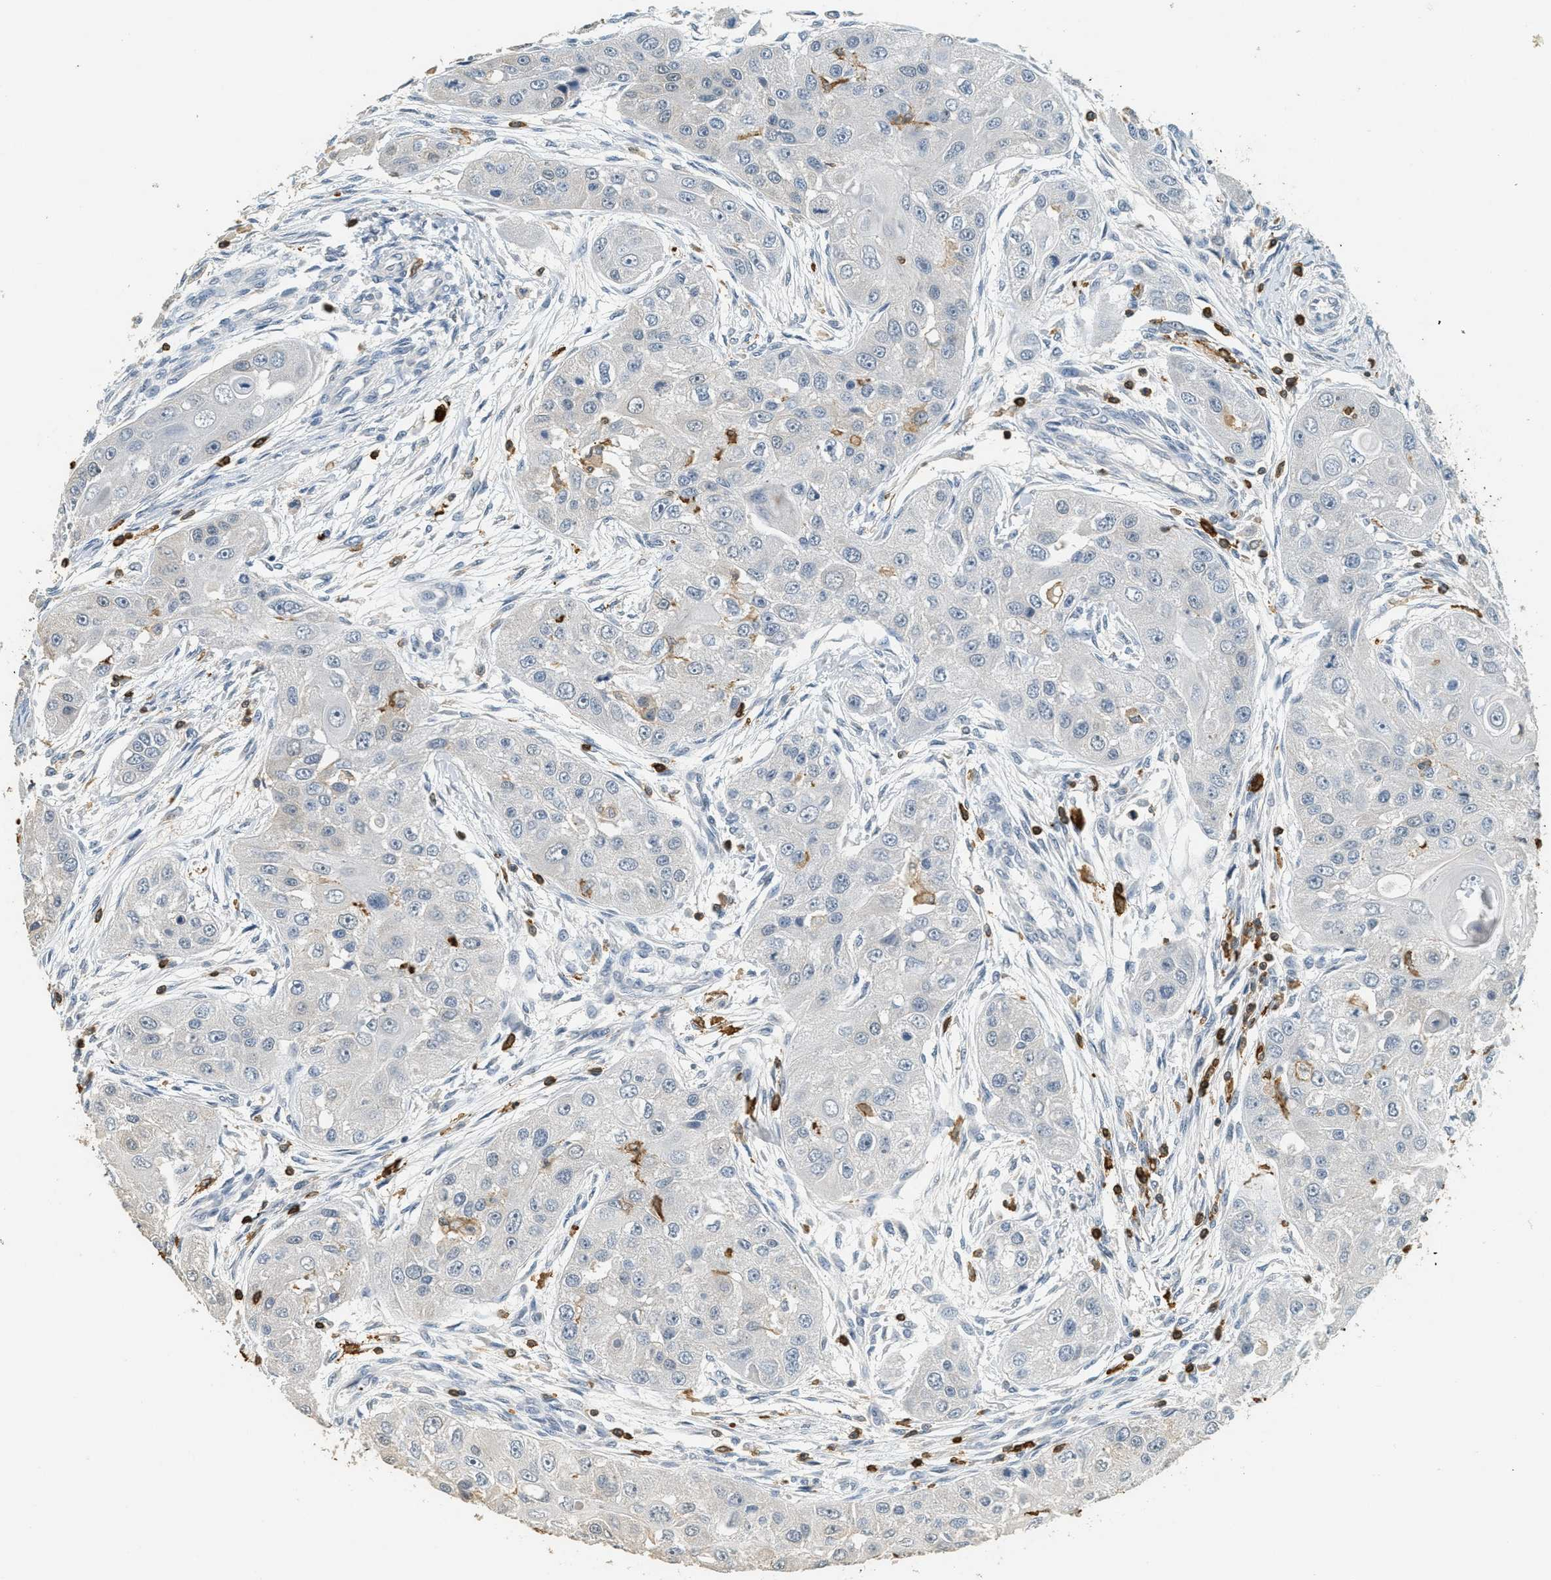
{"staining": {"intensity": "negative", "quantity": "none", "location": "none"}, "tissue": "head and neck cancer", "cell_type": "Tumor cells", "image_type": "cancer", "snomed": [{"axis": "morphology", "description": "Normal tissue, NOS"}, {"axis": "morphology", "description": "Squamous cell carcinoma, NOS"}, {"axis": "topography", "description": "Skeletal muscle"}, {"axis": "topography", "description": "Head-Neck"}], "caption": "Protein analysis of head and neck squamous cell carcinoma displays no significant staining in tumor cells.", "gene": "LSP1", "patient": {"sex": "male", "age": 51}}